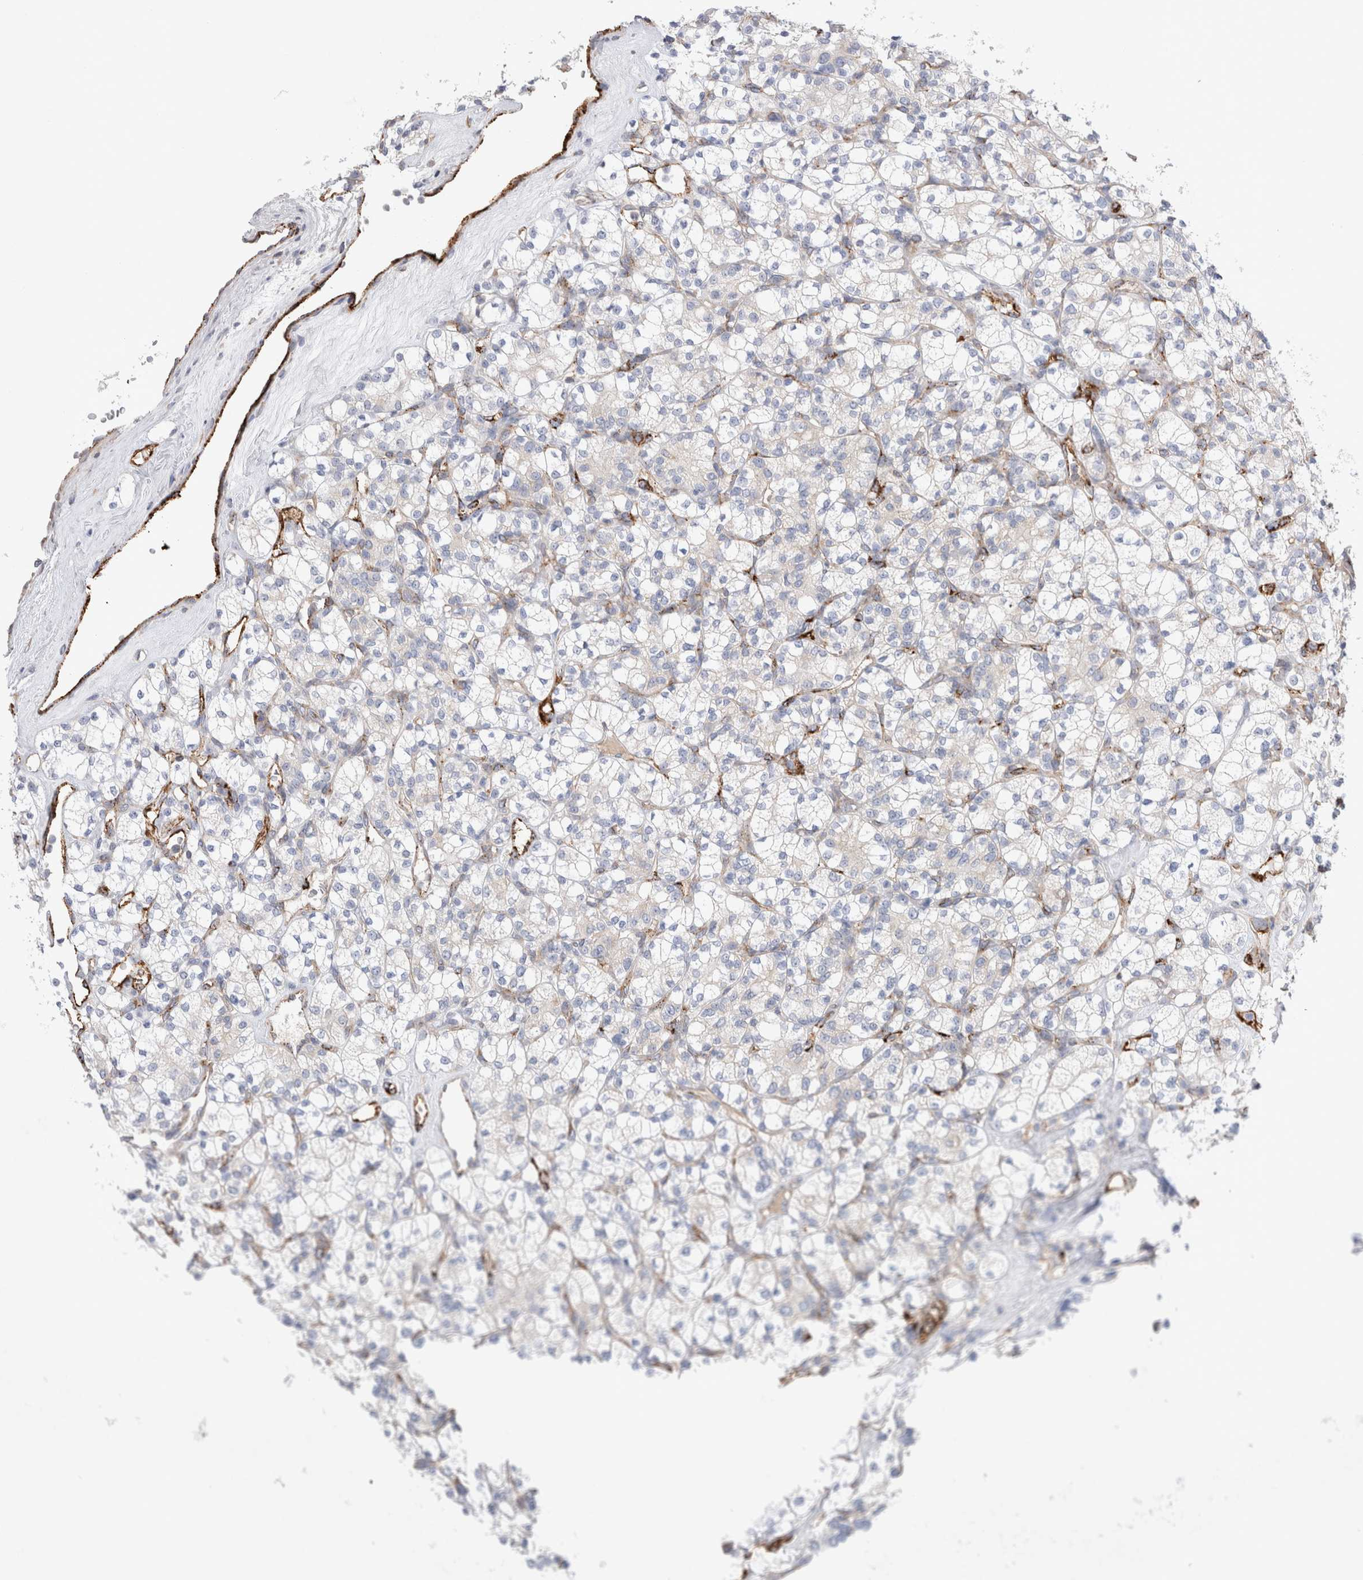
{"staining": {"intensity": "negative", "quantity": "none", "location": "none"}, "tissue": "renal cancer", "cell_type": "Tumor cells", "image_type": "cancer", "snomed": [{"axis": "morphology", "description": "Adenocarcinoma, NOS"}, {"axis": "topography", "description": "Kidney"}], "caption": "Human renal cancer (adenocarcinoma) stained for a protein using immunohistochemistry (IHC) shows no staining in tumor cells.", "gene": "CNPY4", "patient": {"sex": "male", "age": 77}}